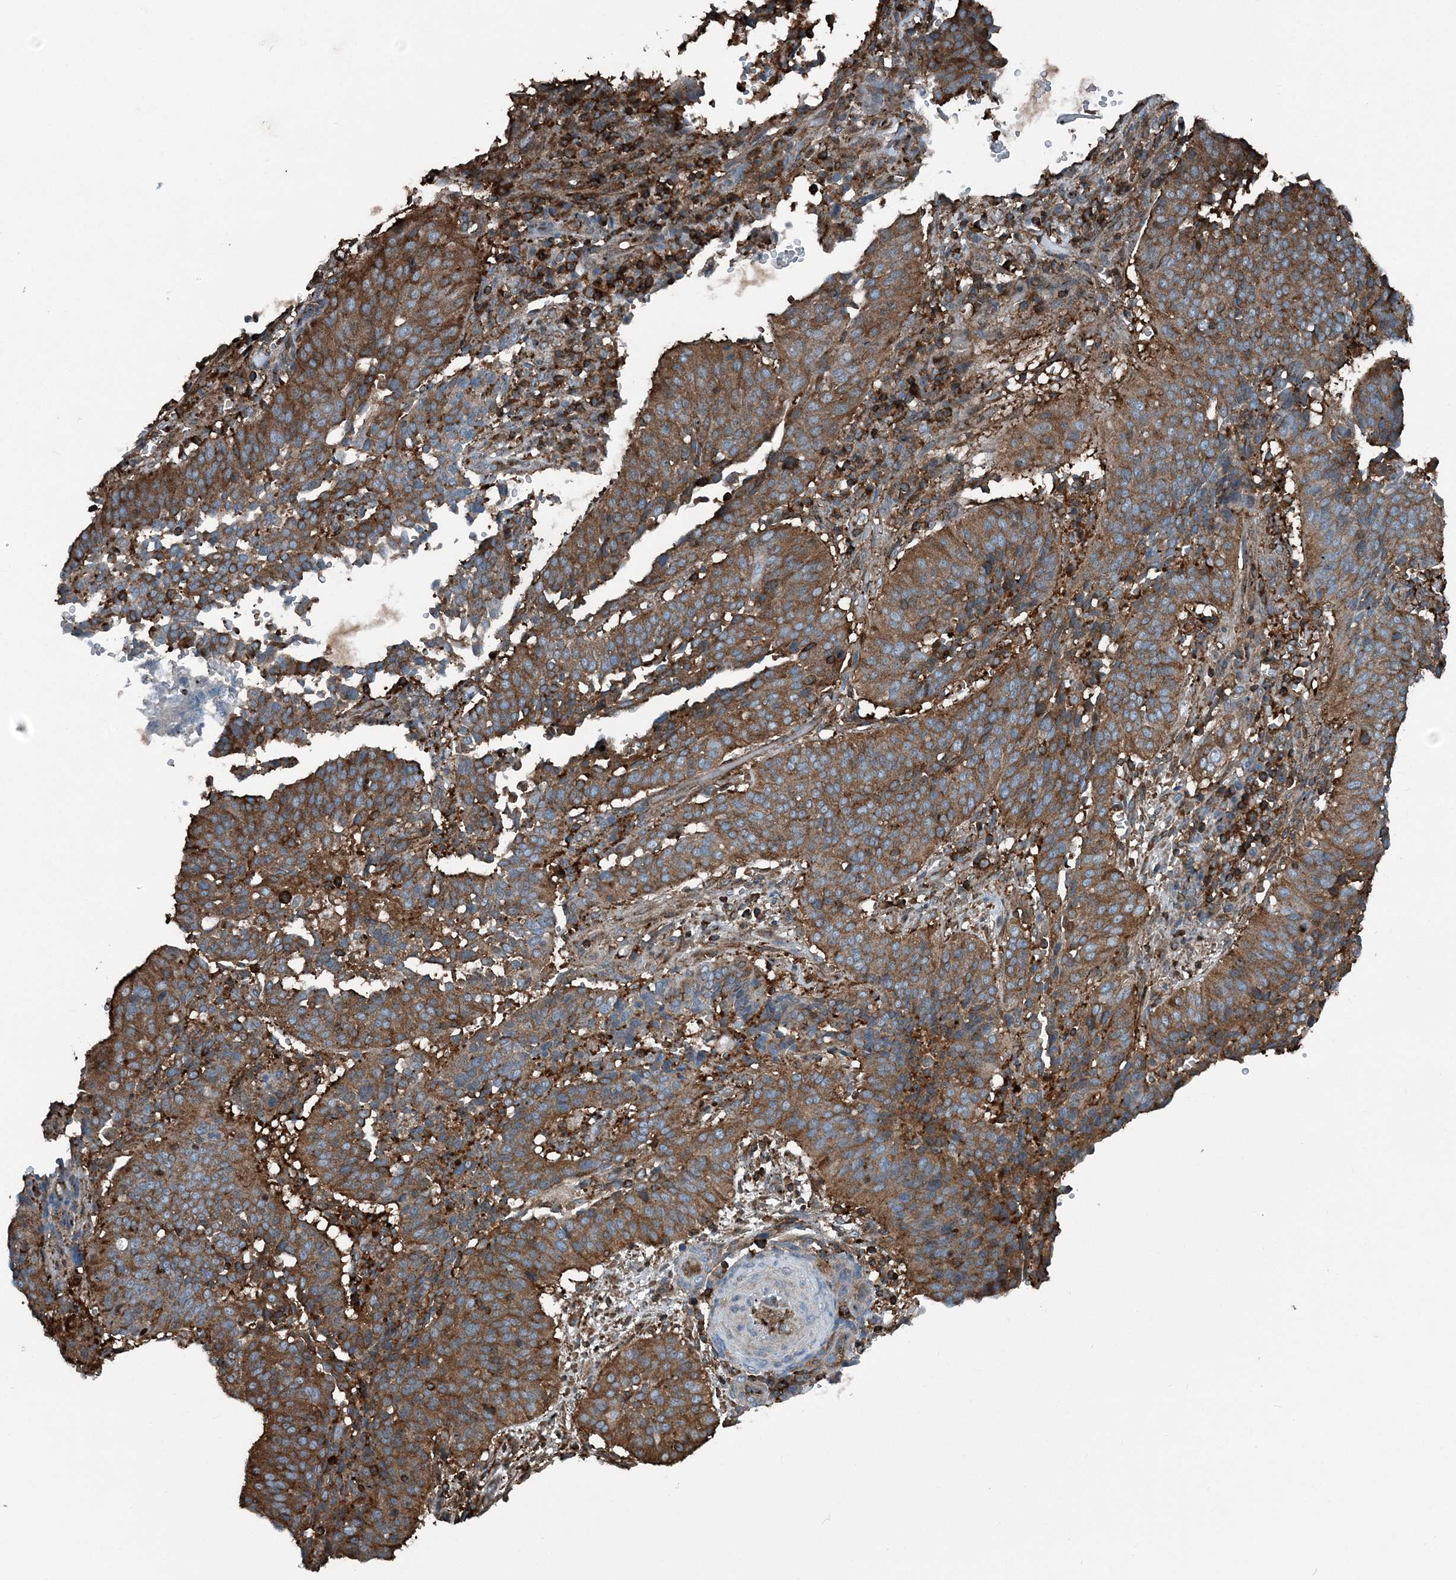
{"staining": {"intensity": "strong", "quantity": ">75%", "location": "cytoplasmic/membranous"}, "tissue": "cervical cancer", "cell_type": "Tumor cells", "image_type": "cancer", "snomed": [{"axis": "morphology", "description": "Normal tissue, NOS"}, {"axis": "morphology", "description": "Squamous cell carcinoma, NOS"}, {"axis": "topography", "description": "Cervix"}], "caption": "Protein staining shows strong cytoplasmic/membranous expression in approximately >75% of tumor cells in cervical squamous cell carcinoma. The staining was performed using DAB (3,3'-diaminobenzidine), with brown indicating positive protein expression. Nuclei are stained blue with hematoxylin.", "gene": "CFL1", "patient": {"sex": "female", "age": 39}}